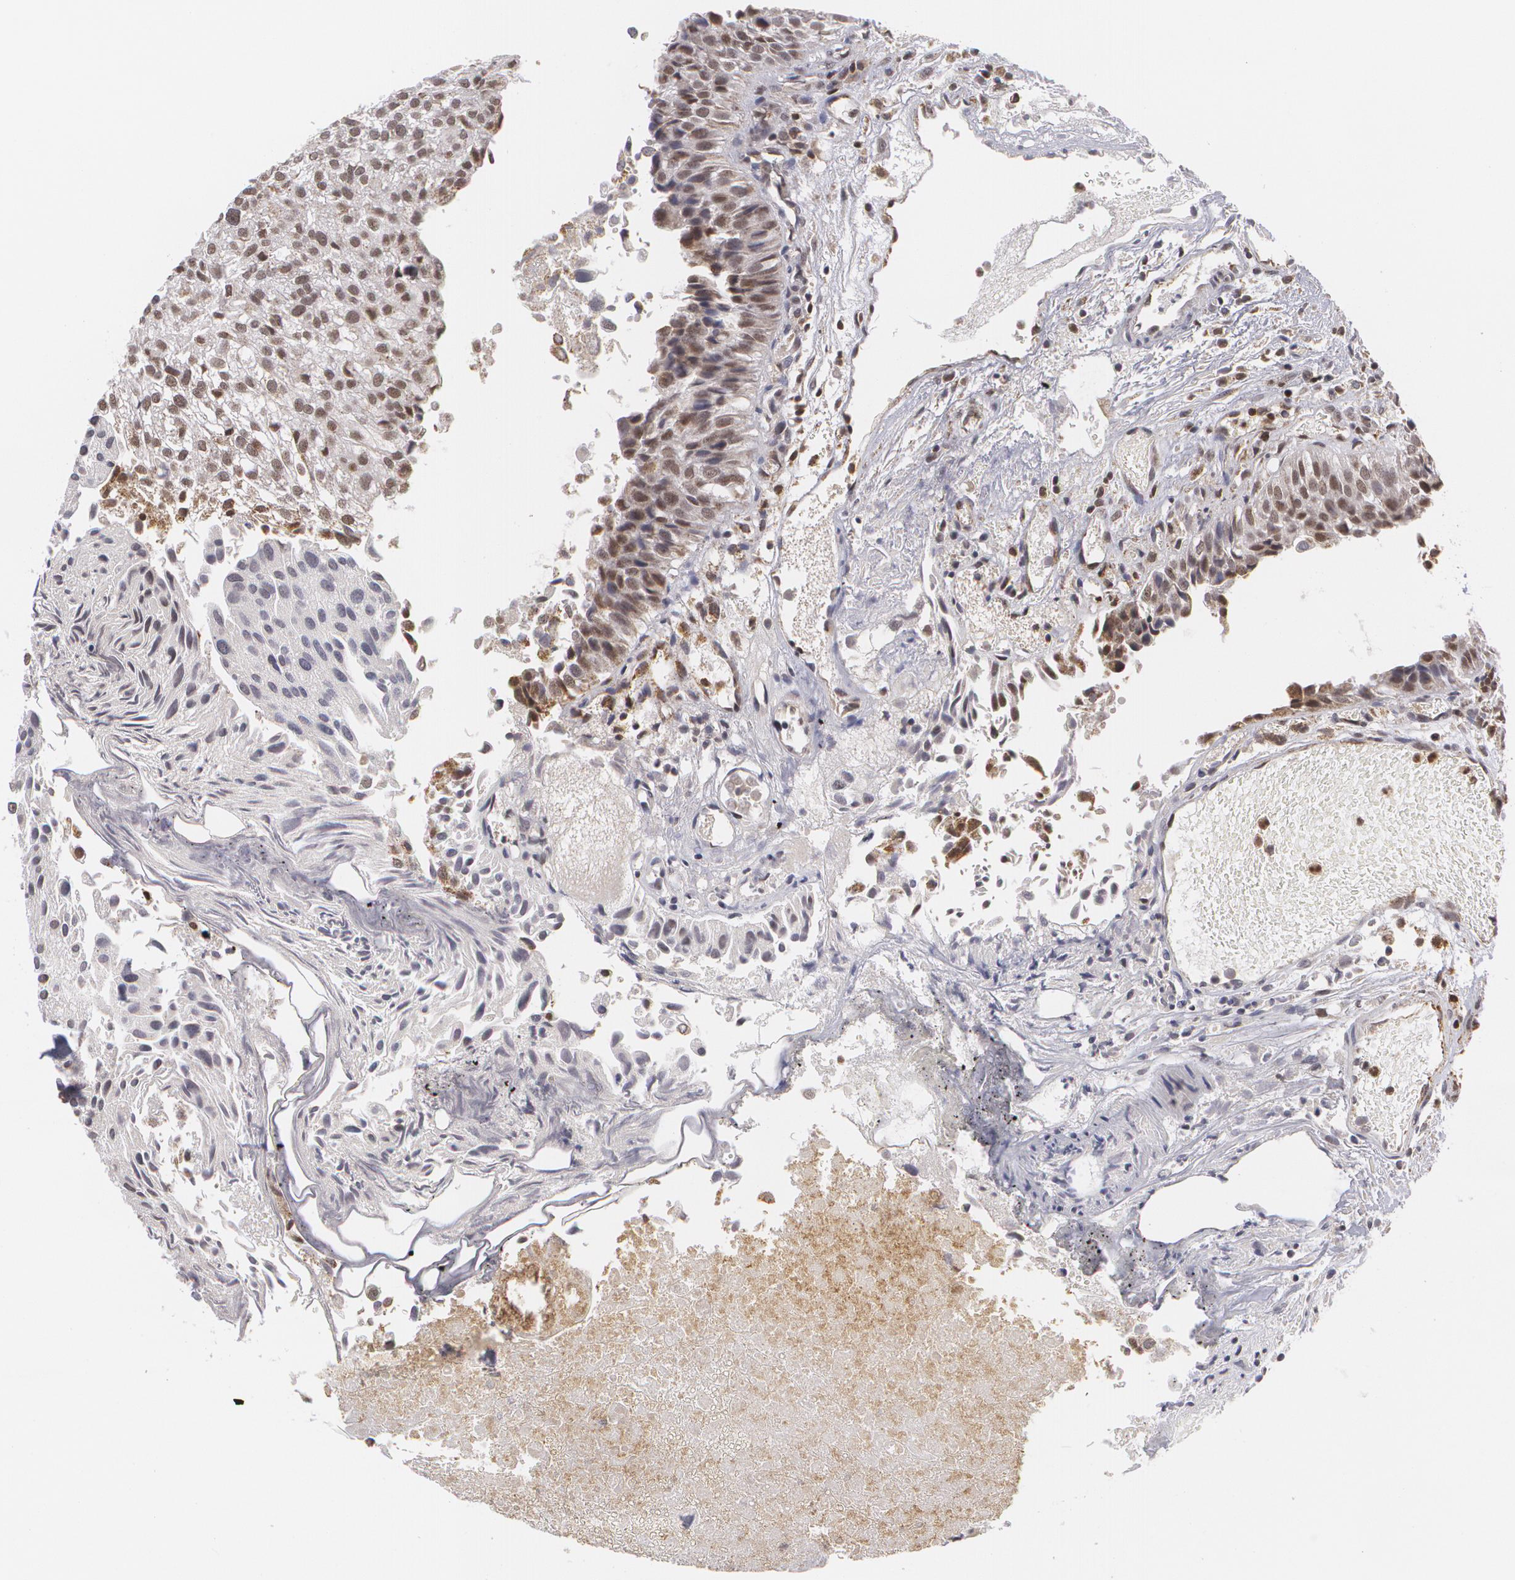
{"staining": {"intensity": "moderate", "quantity": "25%-75%", "location": "nuclear"}, "tissue": "urothelial cancer", "cell_type": "Tumor cells", "image_type": "cancer", "snomed": [{"axis": "morphology", "description": "Urothelial carcinoma, Low grade"}, {"axis": "topography", "description": "Urinary bladder"}], "caption": "About 25%-75% of tumor cells in human urothelial carcinoma (low-grade) exhibit moderate nuclear protein positivity as visualized by brown immunohistochemical staining.", "gene": "MXD1", "patient": {"sex": "female", "age": 89}}